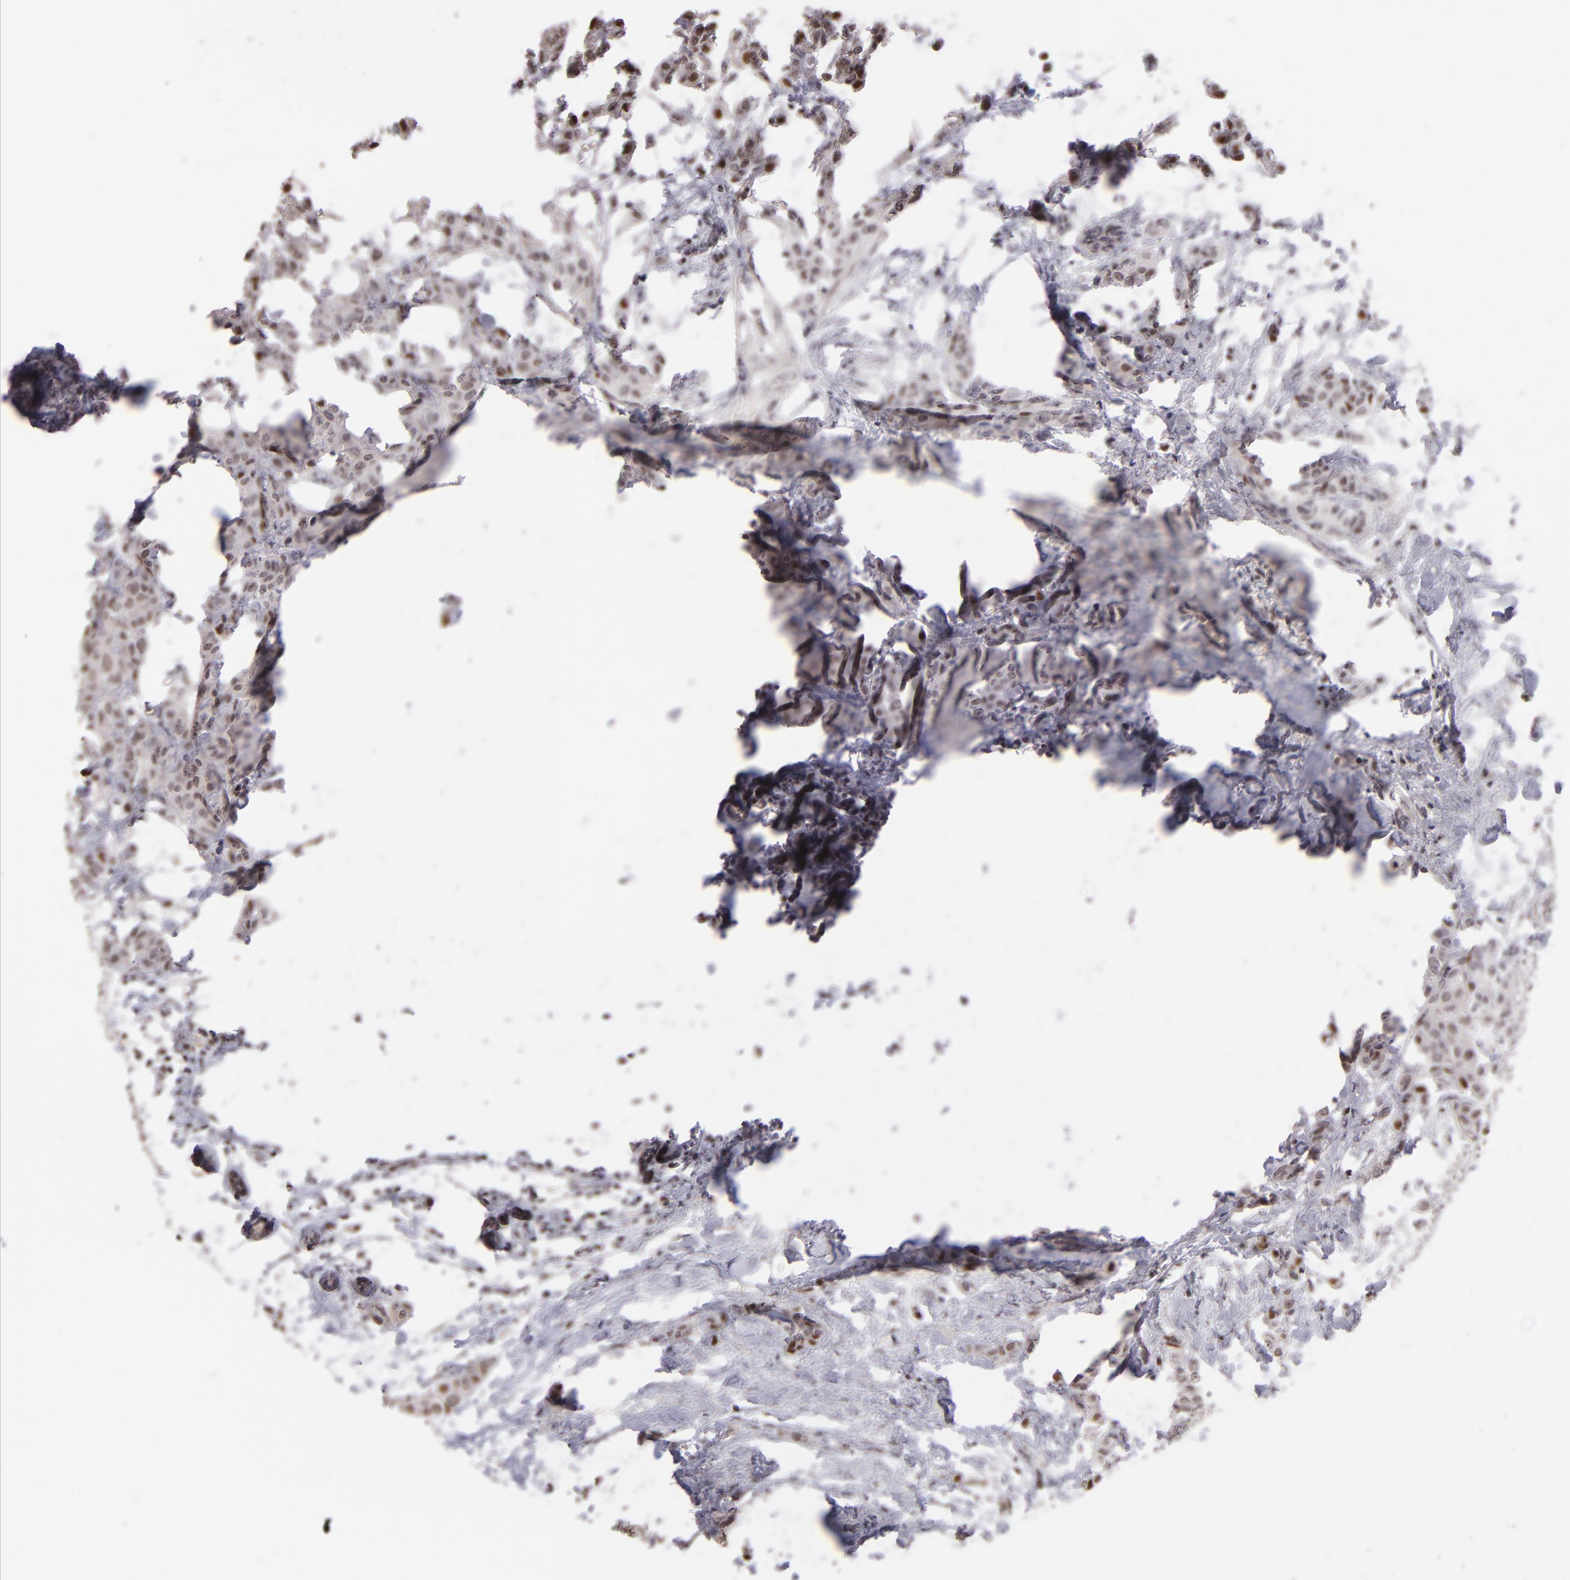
{"staining": {"intensity": "moderate", "quantity": "<25%", "location": "nuclear"}, "tissue": "breast cancer", "cell_type": "Tumor cells", "image_type": "cancer", "snomed": [{"axis": "morphology", "description": "Duct carcinoma"}, {"axis": "topography", "description": "Breast"}], "caption": "A brown stain labels moderate nuclear positivity of a protein in human breast cancer tumor cells.", "gene": "RARB", "patient": {"sex": "female", "age": 40}}